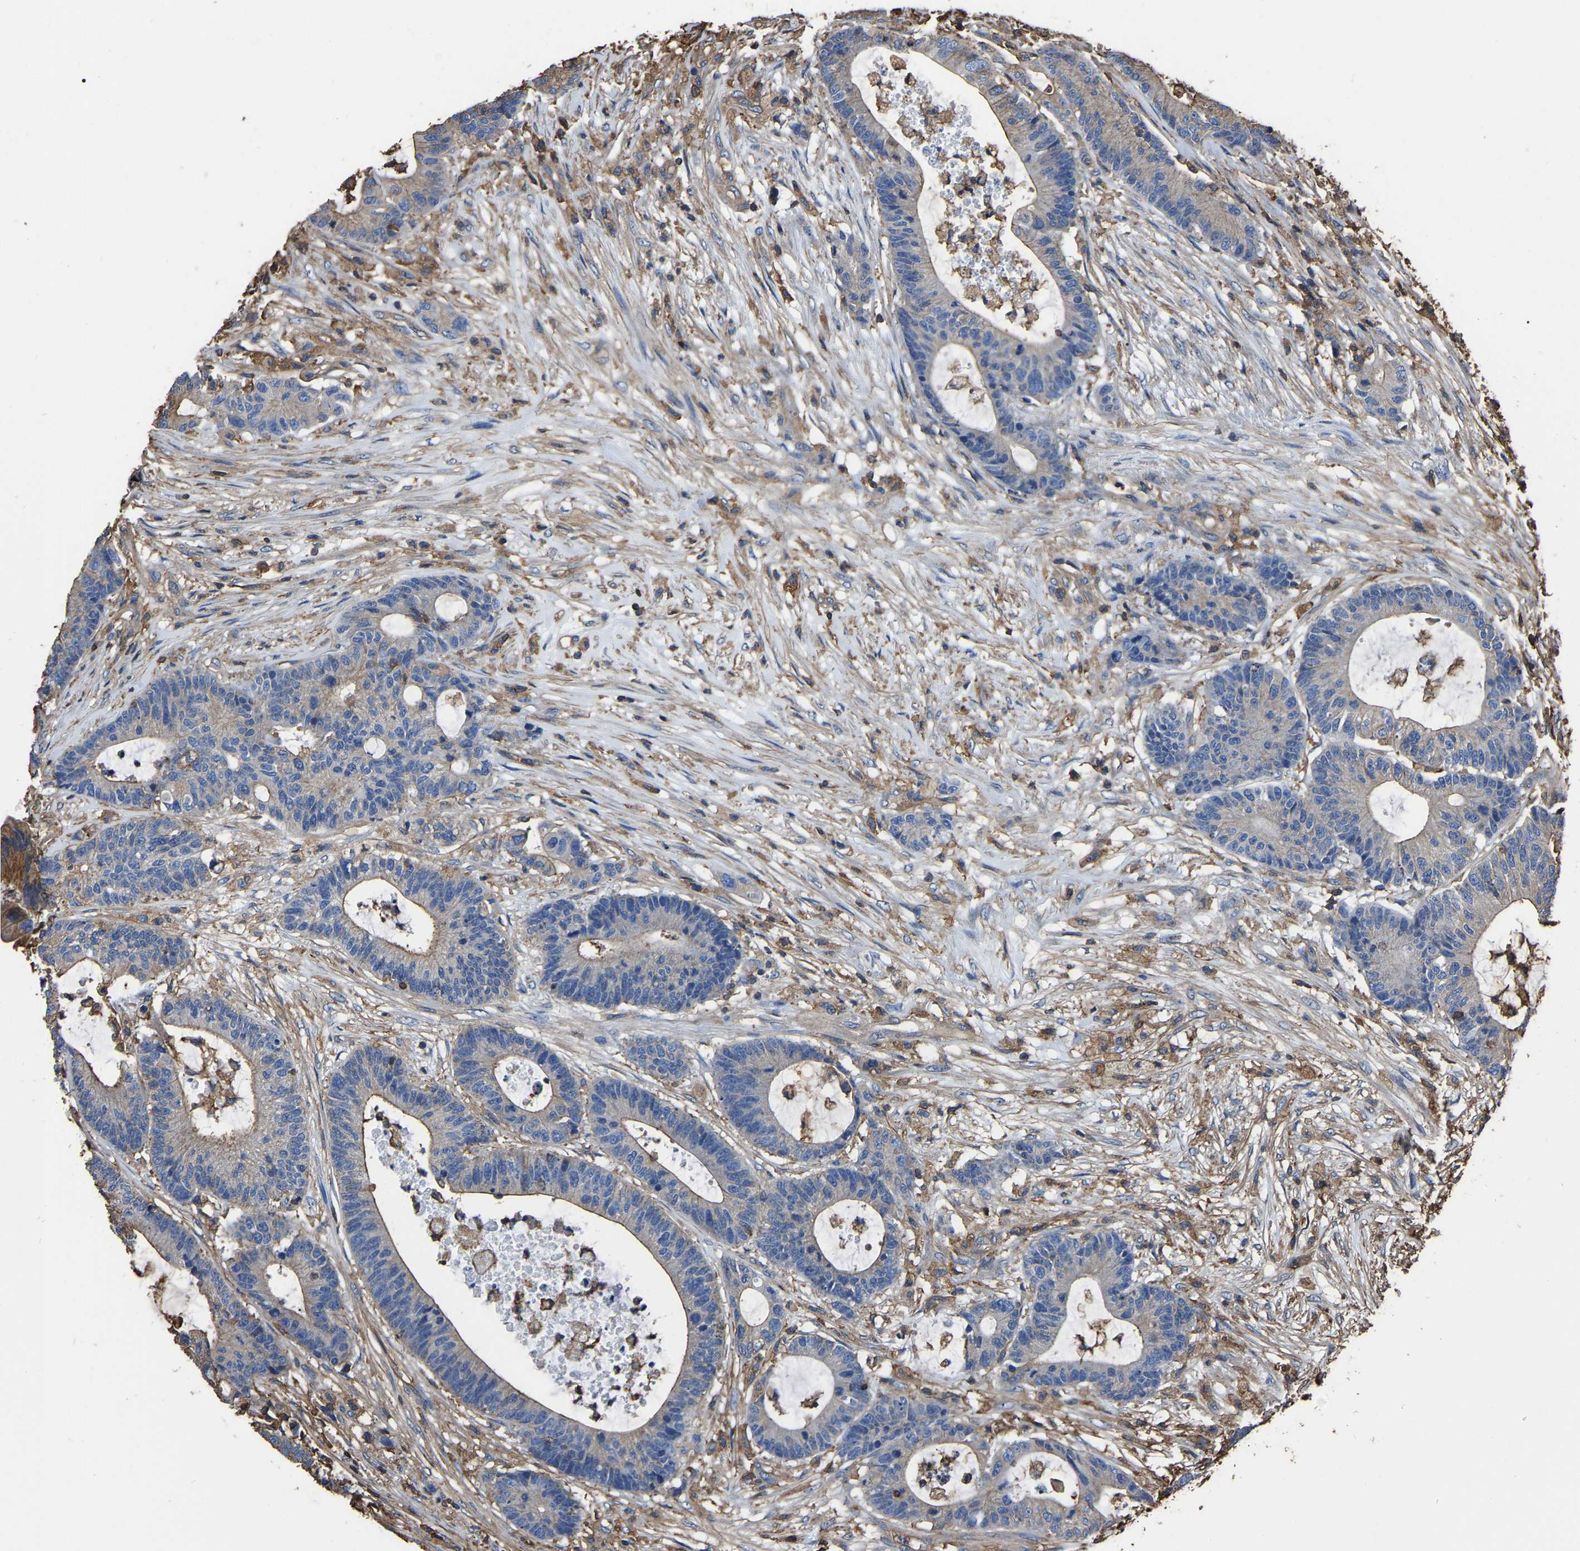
{"staining": {"intensity": "moderate", "quantity": "25%-75%", "location": "cytoplasmic/membranous"}, "tissue": "colorectal cancer", "cell_type": "Tumor cells", "image_type": "cancer", "snomed": [{"axis": "morphology", "description": "Adenocarcinoma, NOS"}, {"axis": "topography", "description": "Colon"}], "caption": "DAB (3,3'-diaminobenzidine) immunohistochemical staining of human colorectal cancer (adenocarcinoma) reveals moderate cytoplasmic/membranous protein positivity in about 25%-75% of tumor cells. (DAB (3,3'-diaminobenzidine) = brown stain, brightfield microscopy at high magnification).", "gene": "ARMT1", "patient": {"sex": "female", "age": 84}}